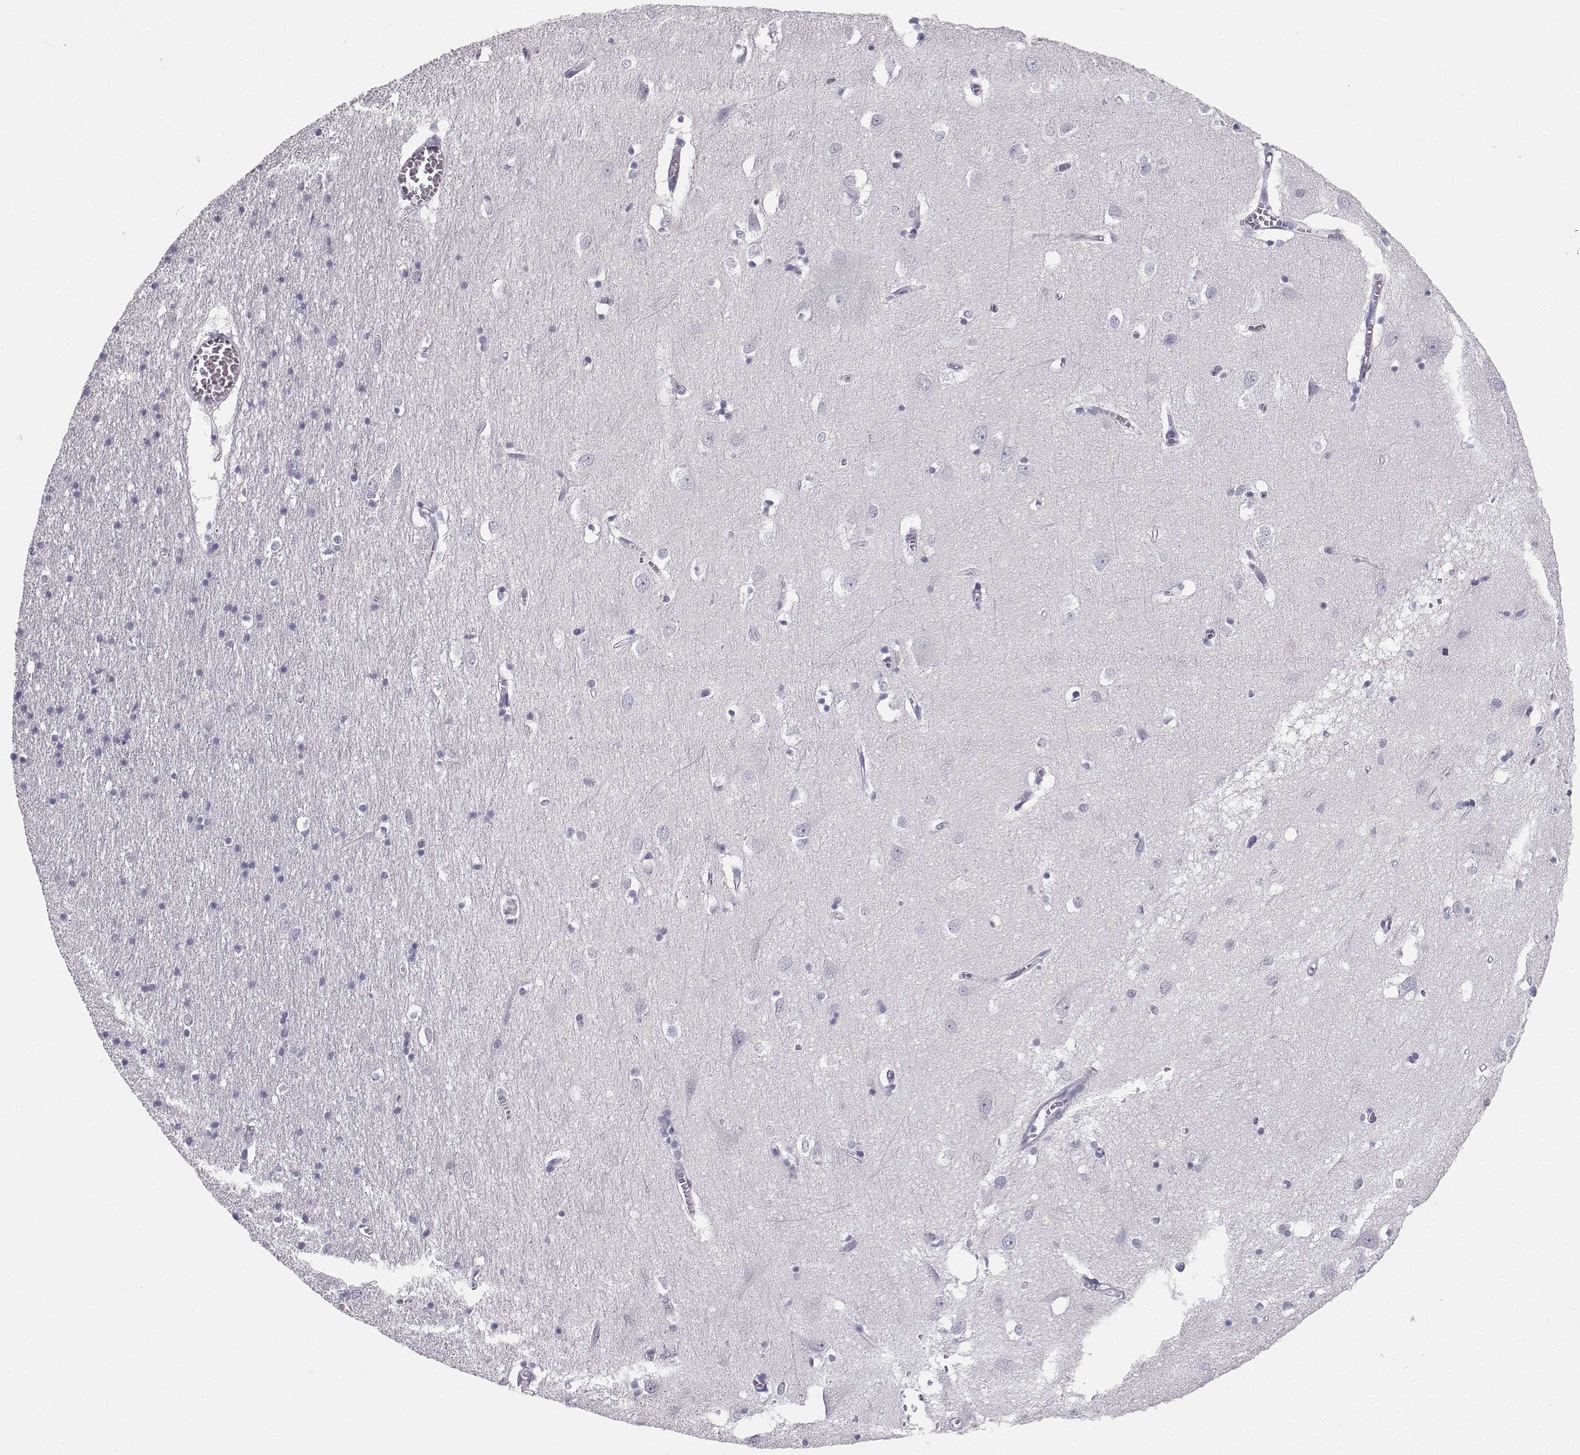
{"staining": {"intensity": "negative", "quantity": "none", "location": "none"}, "tissue": "cerebral cortex", "cell_type": "Endothelial cells", "image_type": "normal", "snomed": [{"axis": "morphology", "description": "Normal tissue, NOS"}, {"axis": "topography", "description": "Cerebral cortex"}], "caption": "Immunohistochemistry (IHC) of benign human cerebral cortex exhibits no staining in endothelial cells.", "gene": "SYCE1", "patient": {"sex": "male", "age": 70}}